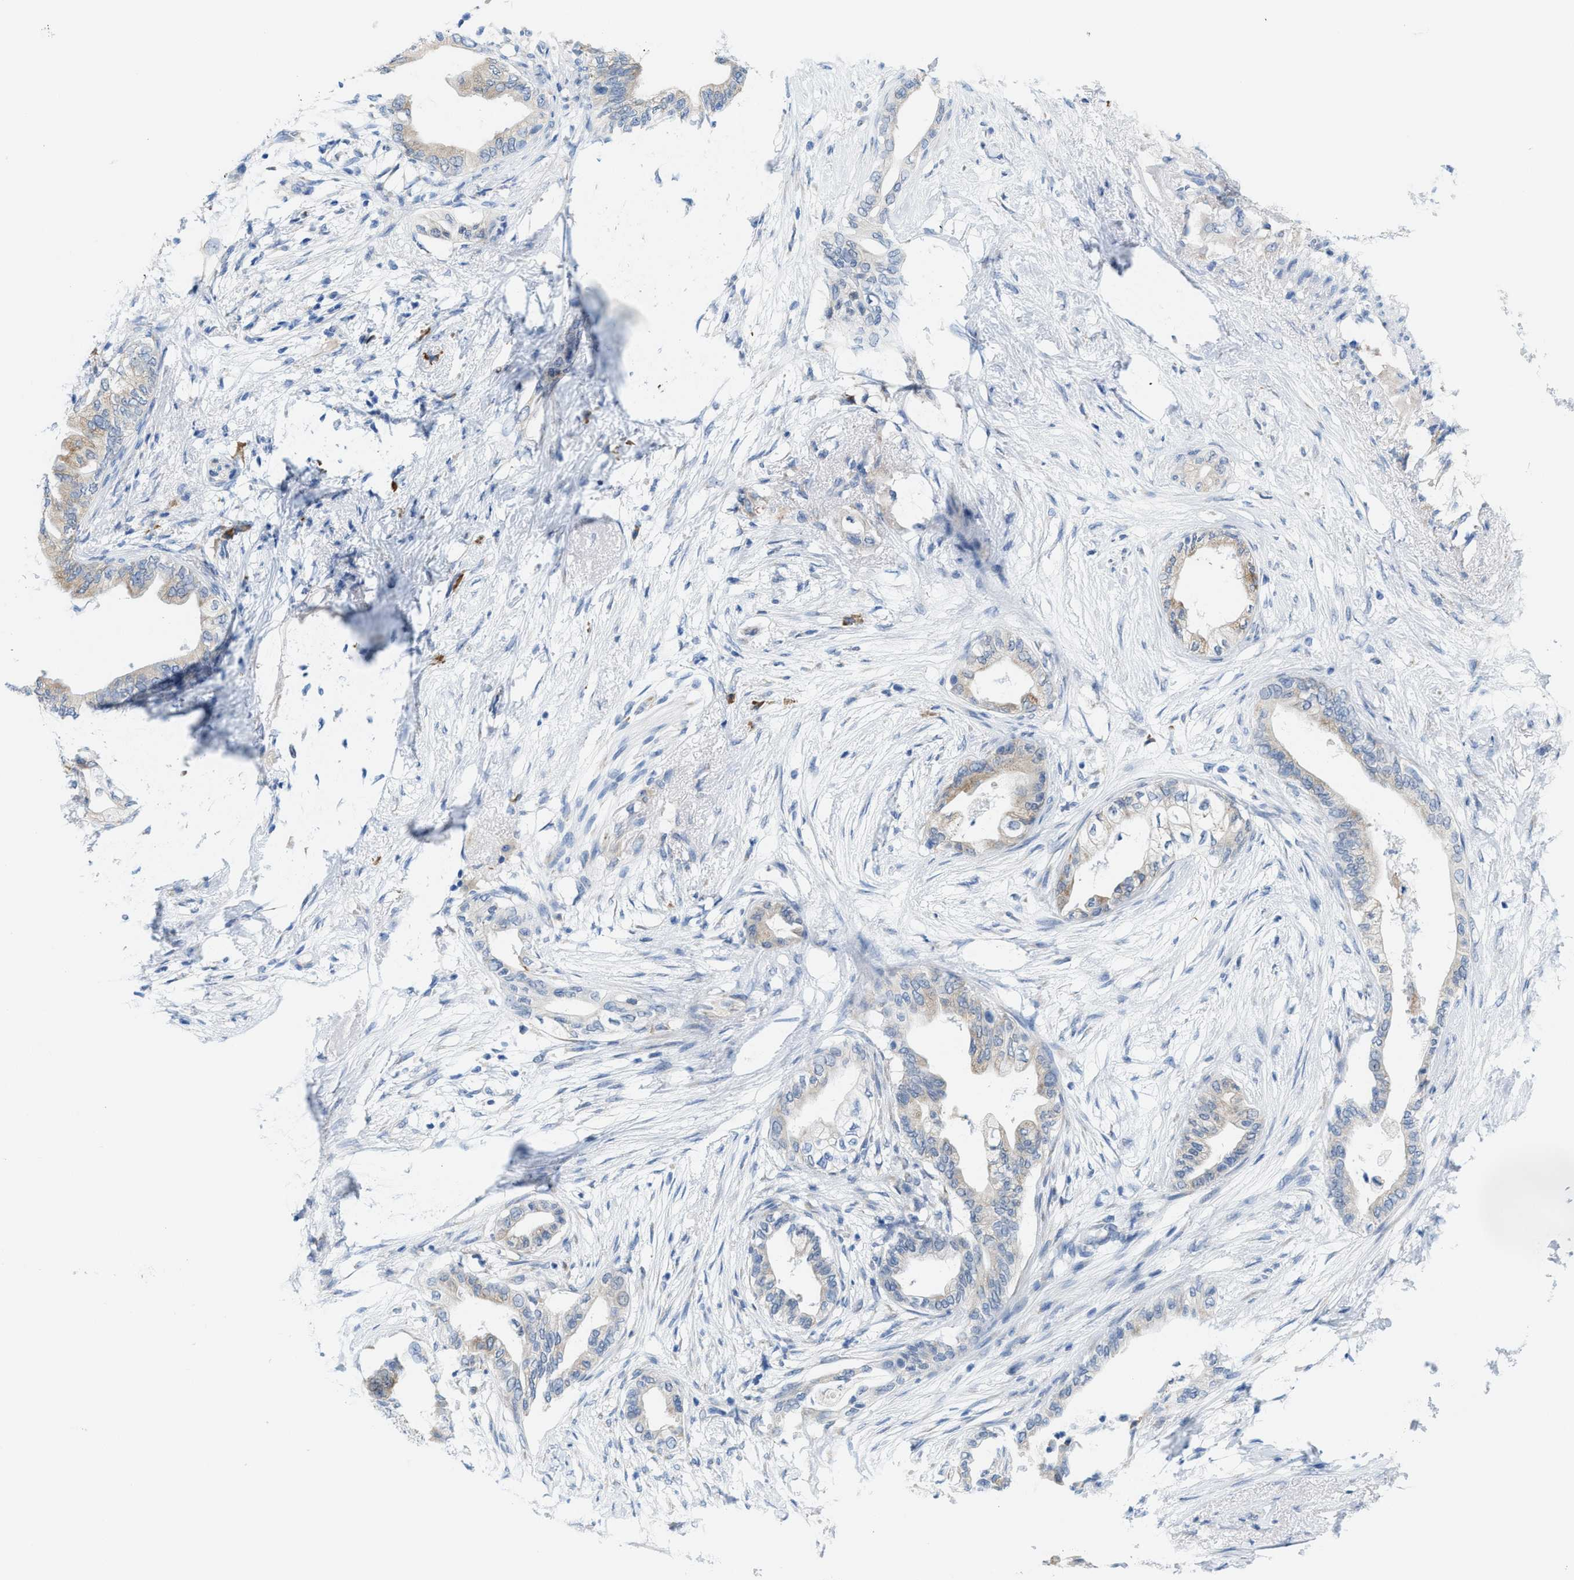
{"staining": {"intensity": "weak", "quantity": "<25%", "location": "cytoplasmic/membranous"}, "tissue": "pancreatic cancer", "cell_type": "Tumor cells", "image_type": "cancer", "snomed": [{"axis": "morphology", "description": "Normal tissue, NOS"}, {"axis": "morphology", "description": "Adenocarcinoma, NOS"}, {"axis": "topography", "description": "Pancreas"}, {"axis": "topography", "description": "Duodenum"}], "caption": "Immunohistochemistry of human pancreatic adenocarcinoma reveals no positivity in tumor cells.", "gene": "KIFC3", "patient": {"sex": "female", "age": 60}}